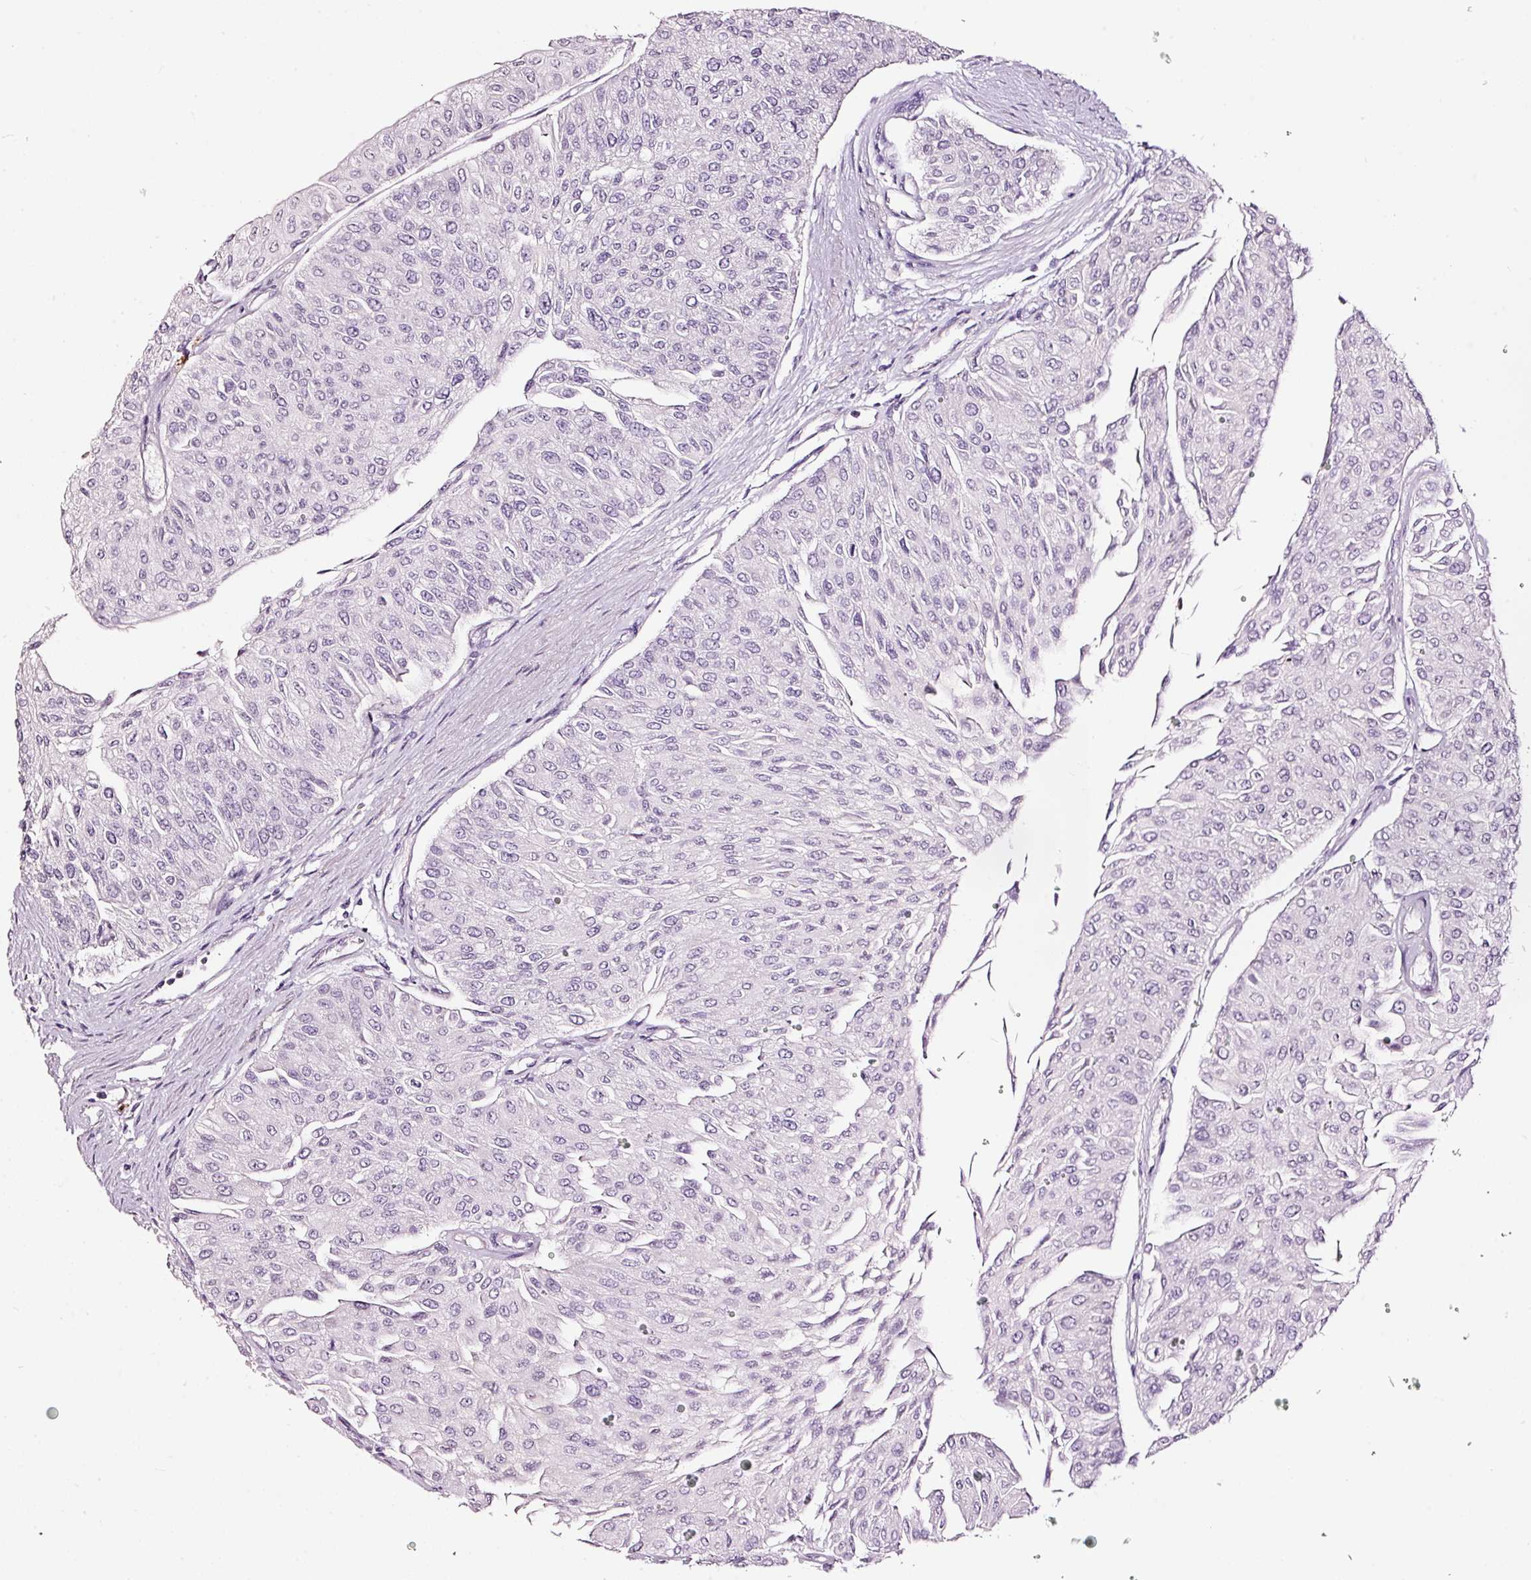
{"staining": {"intensity": "negative", "quantity": "none", "location": "none"}, "tissue": "urothelial cancer", "cell_type": "Tumor cells", "image_type": "cancer", "snomed": [{"axis": "morphology", "description": "Urothelial carcinoma, Low grade"}, {"axis": "topography", "description": "Urinary bladder"}], "caption": "Photomicrograph shows no significant protein expression in tumor cells of low-grade urothelial carcinoma.", "gene": "LAMP3", "patient": {"sex": "male", "age": 67}}